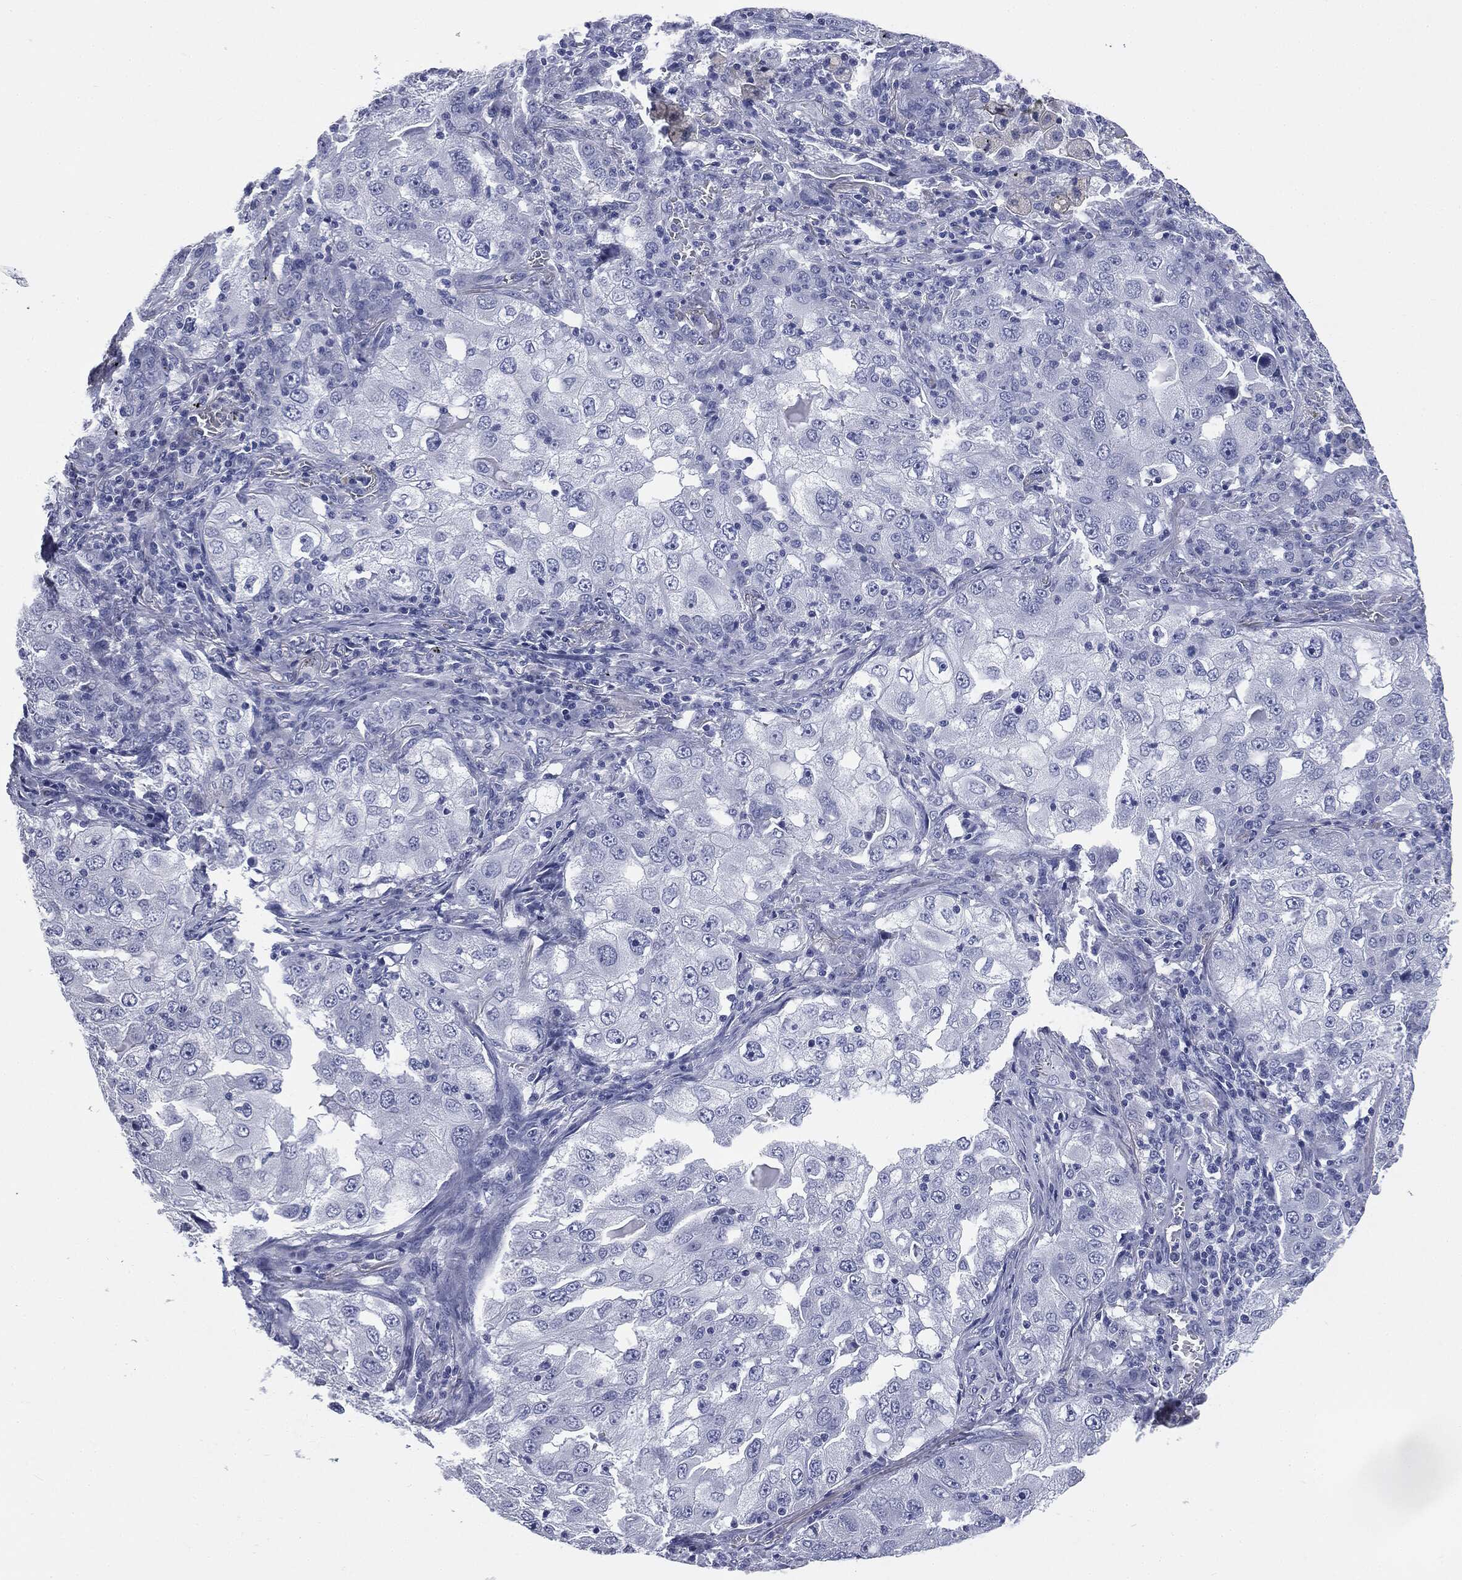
{"staining": {"intensity": "negative", "quantity": "none", "location": "none"}, "tissue": "lung cancer", "cell_type": "Tumor cells", "image_type": "cancer", "snomed": [{"axis": "morphology", "description": "Adenocarcinoma, NOS"}, {"axis": "topography", "description": "Lung"}], "caption": "Tumor cells are negative for brown protein staining in lung adenocarcinoma. (DAB immunohistochemistry (IHC) visualized using brightfield microscopy, high magnification).", "gene": "ATP2A1", "patient": {"sex": "female", "age": 61}}